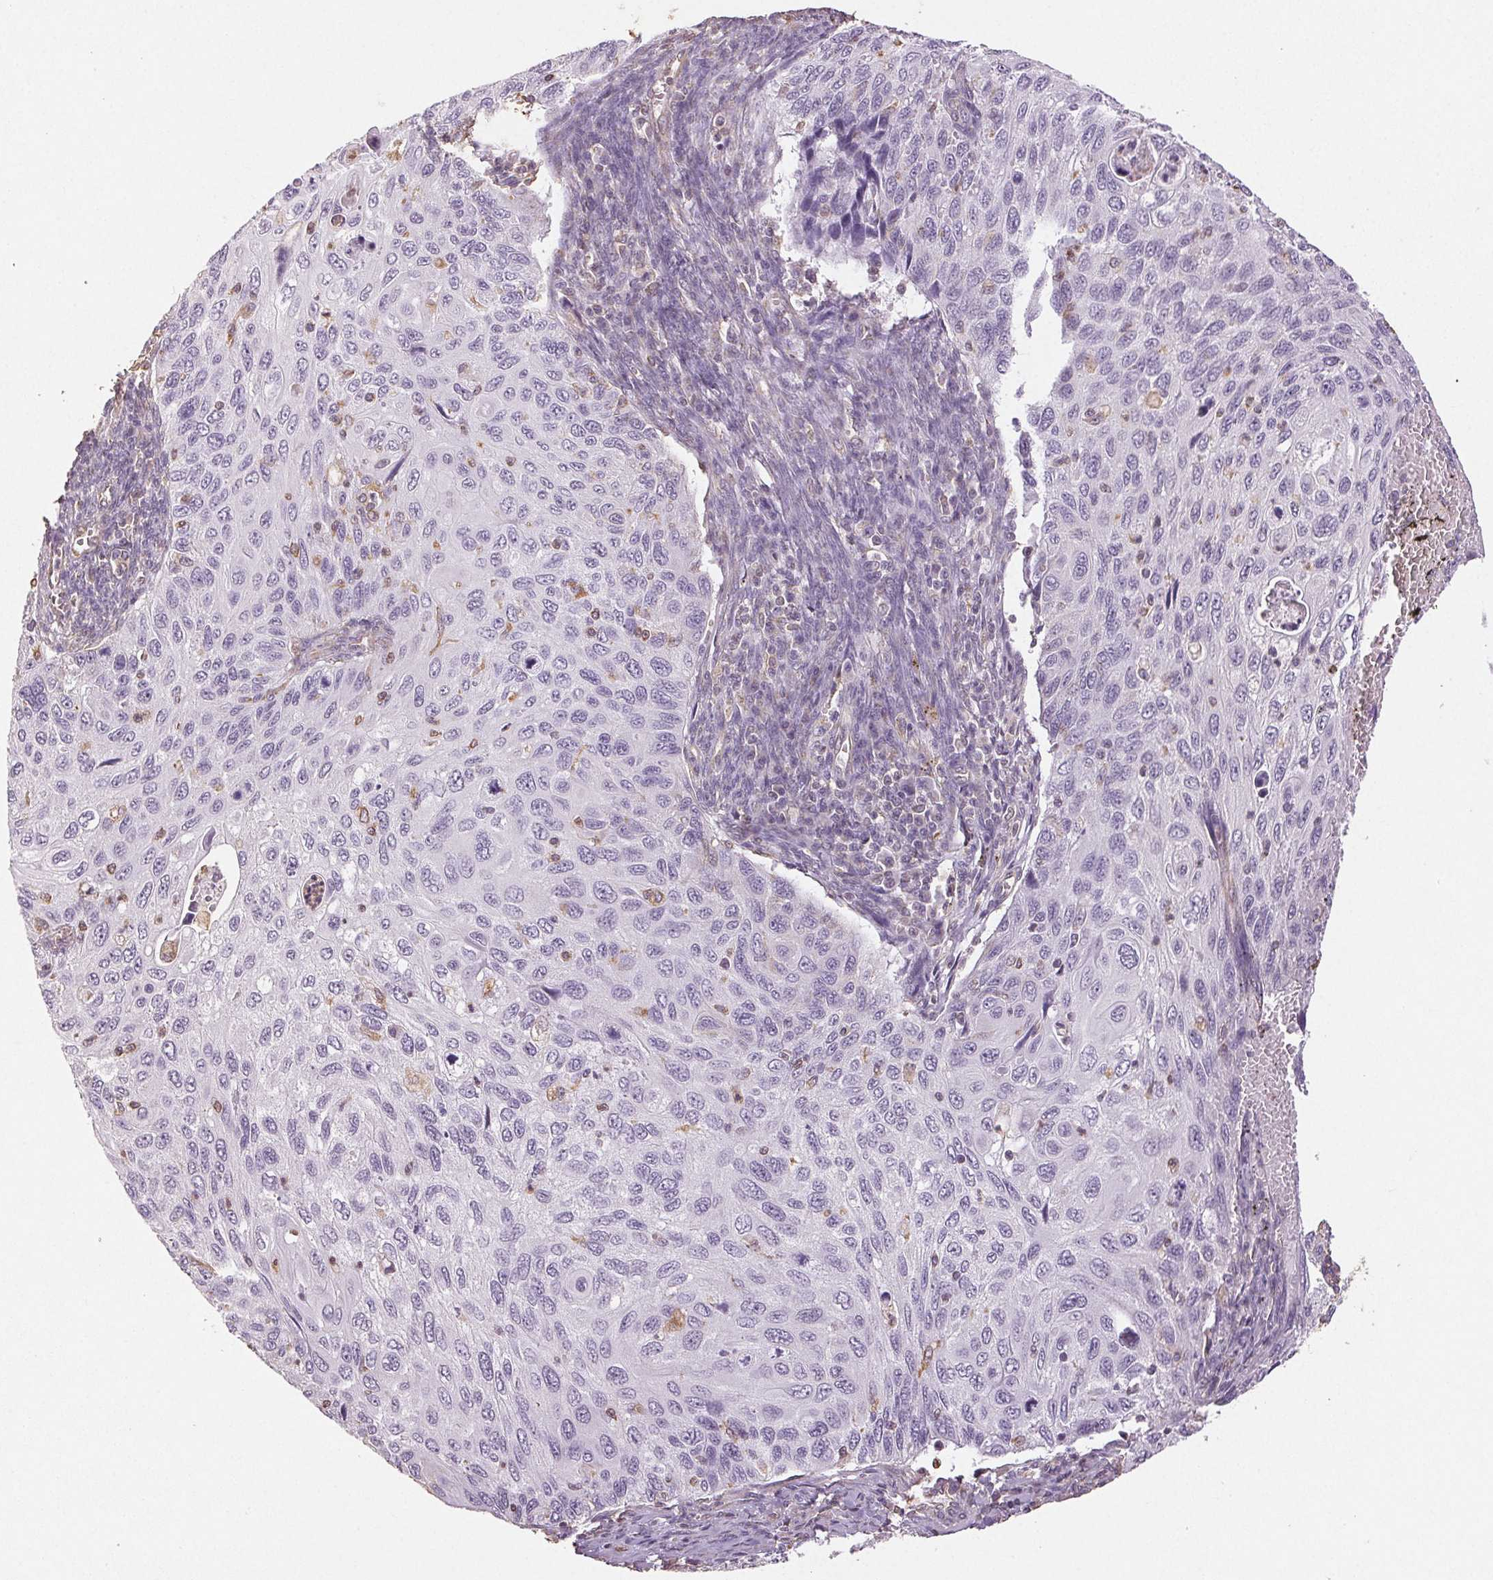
{"staining": {"intensity": "negative", "quantity": "none", "location": "none"}, "tissue": "cervical cancer", "cell_type": "Tumor cells", "image_type": "cancer", "snomed": [{"axis": "morphology", "description": "Squamous cell carcinoma, NOS"}, {"axis": "topography", "description": "Cervix"}], "caption": "The image shows no staining of tumor cells in cervical cancer (squamous cell carcinoma).", "gene": "COL7A1", "patient": {"sex": "female", "age": 70}}